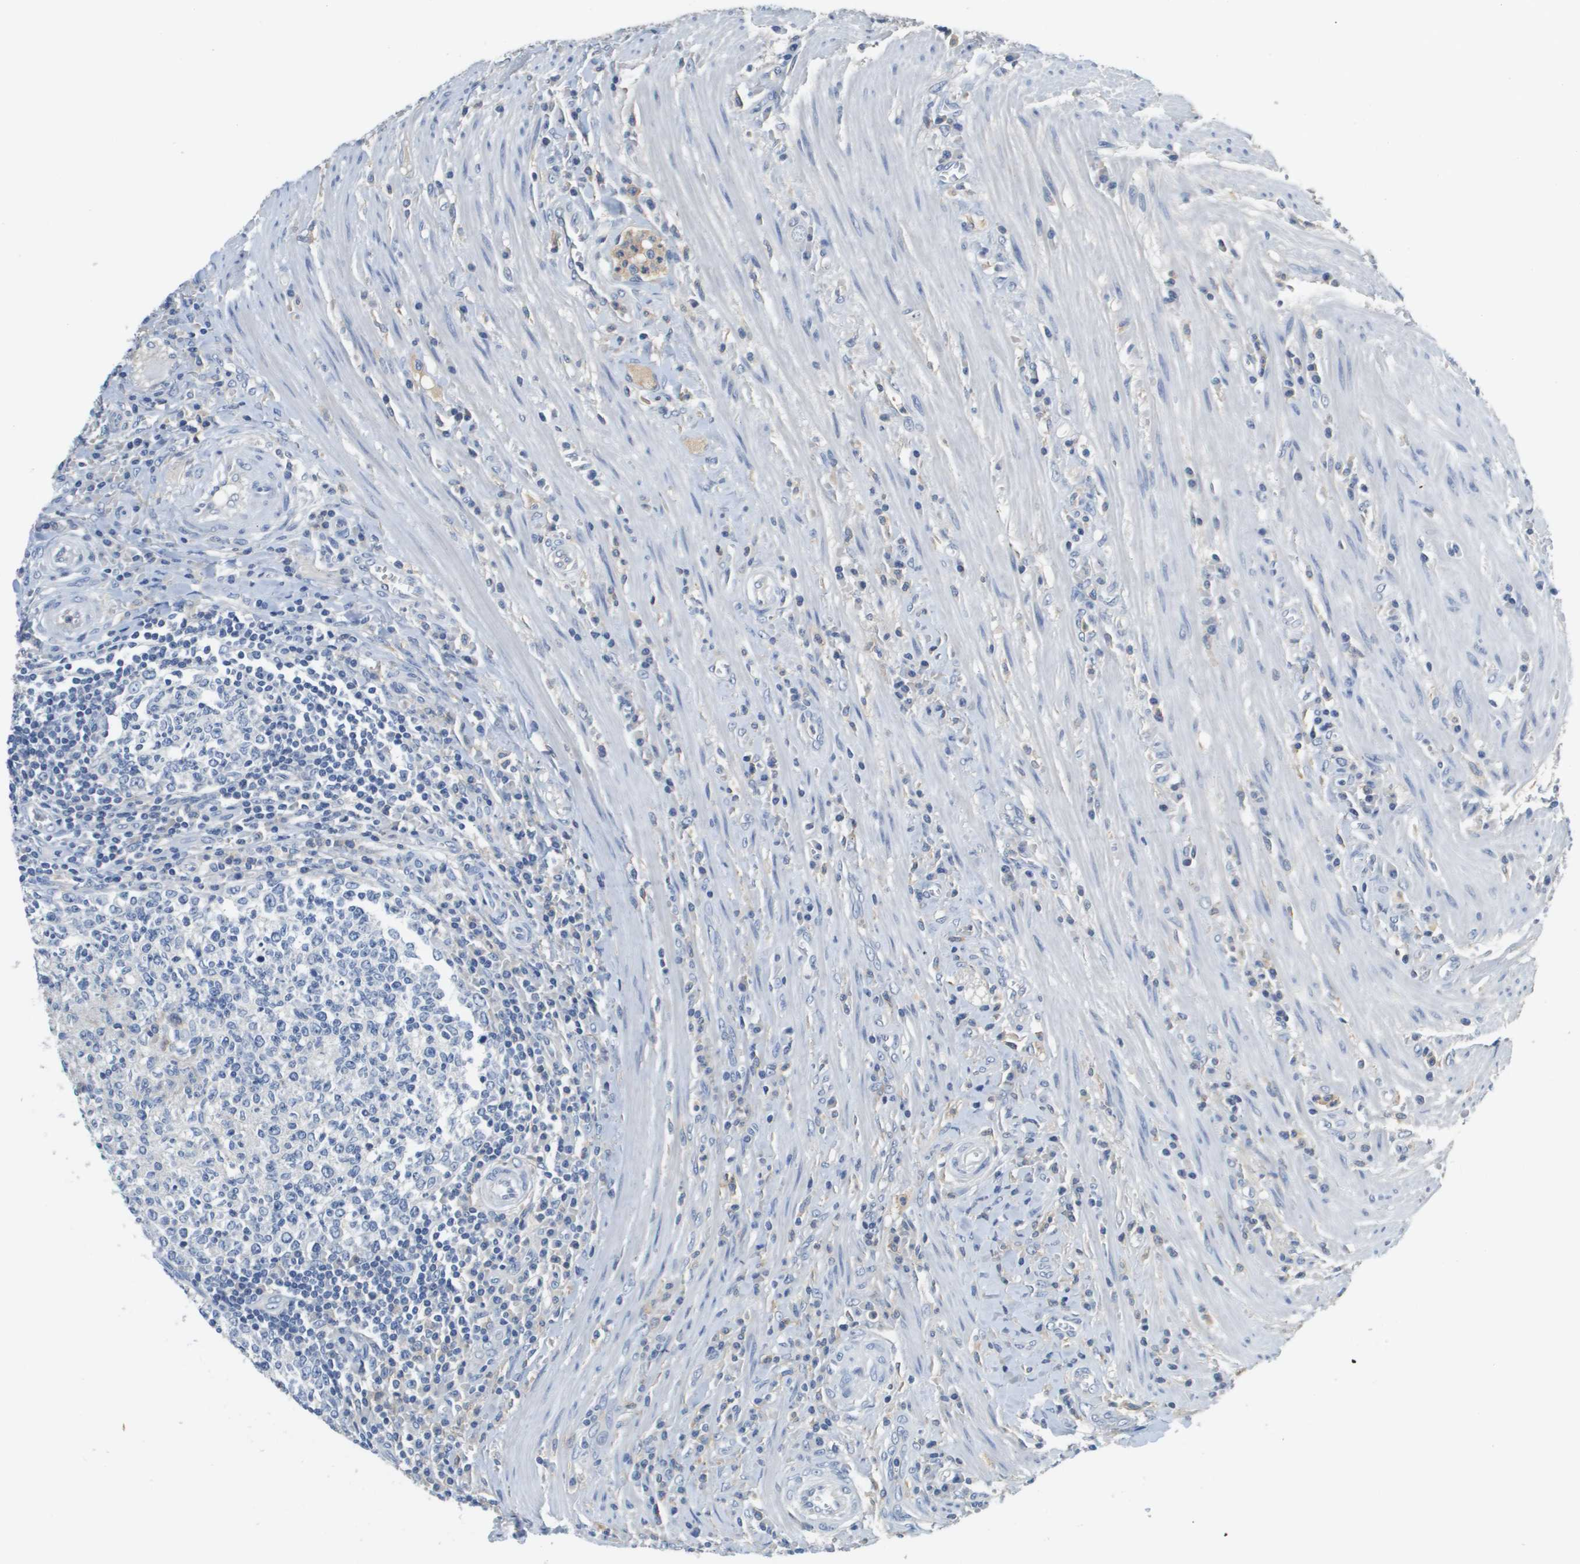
{"staining": {"intensity": "negative", "quantity": "none", "location": "none"}, "tissue": "colorectal cancer", "cell_type": "Tumor cells", "image_type": "cancer", "snomed": [{"axis": "morphology", "description": "Inflammation, NOS"}, {"axis": "morphology", "description": "Adenocarcinoma, NOS"}, {"axis": "topography", "description": "Colon"}], "caption": "Protein analysis of adenocarcinoma (colorectal) demonstrates no significant expression in tumor cells. The staining is performed using DAB brown chromogen with nuclei counter-stained in using hematoxylin.", "gene": "SLC16A3", "patient": {"sex": "male", "age": 72}}